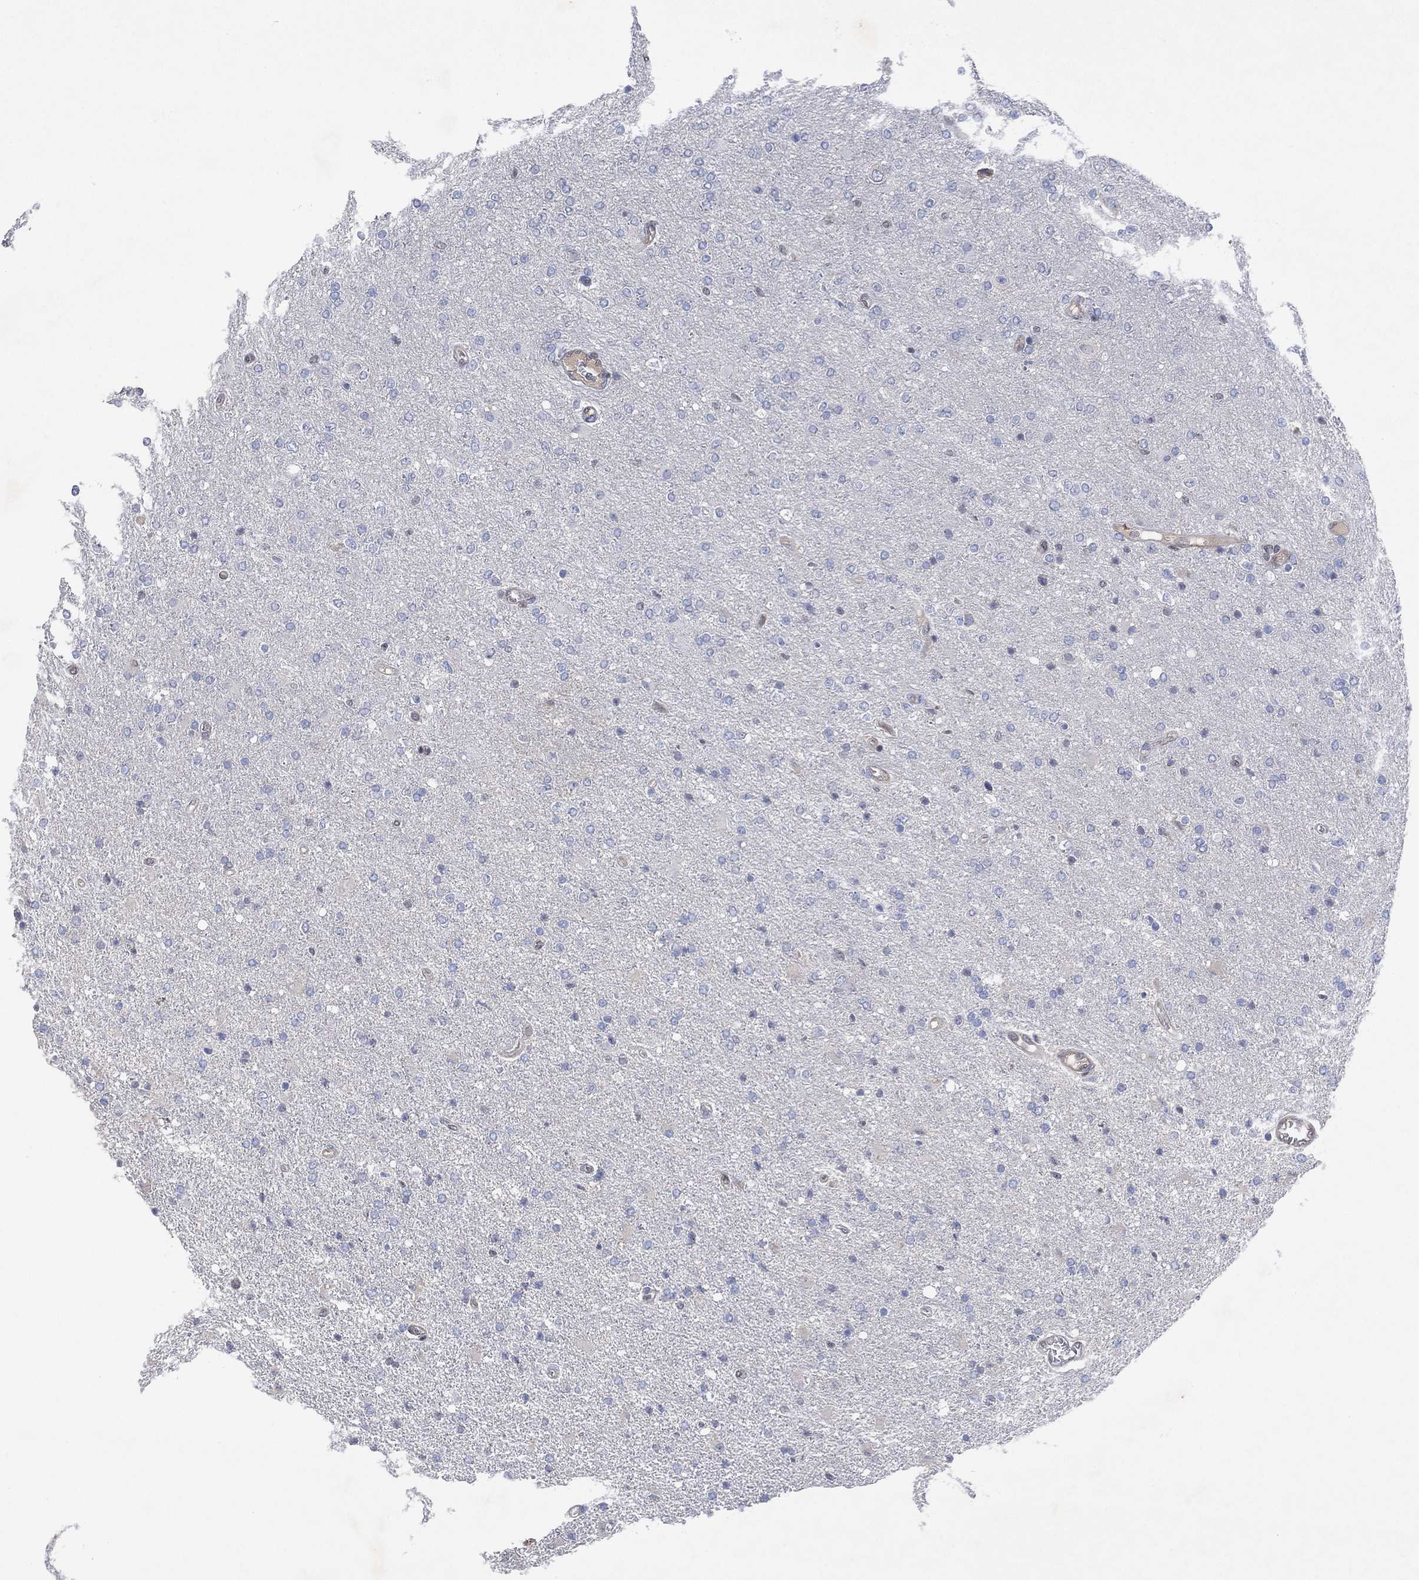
{"staining": {"intensity": "negative", "quantity": "none", "location": "none"}, "tissue": "glioma", "cell_type": "Tumor cells", "image_type": "cancer", "snomed": [{"axis": "morphology", "description": "Glioma, malignant, High grade"}, {"axis": "topography", "description": "Cerebral cortex"}], "caption": "High magnification brightfield microscopy of glioma stained with DAB (3,3'-diaminobenzidine) (brown) and counterstained with hematoxylin (blue): tumor cells show no significant expression.", "gene": "FLI1", "patient": {"sex": "male", "age": 70}}